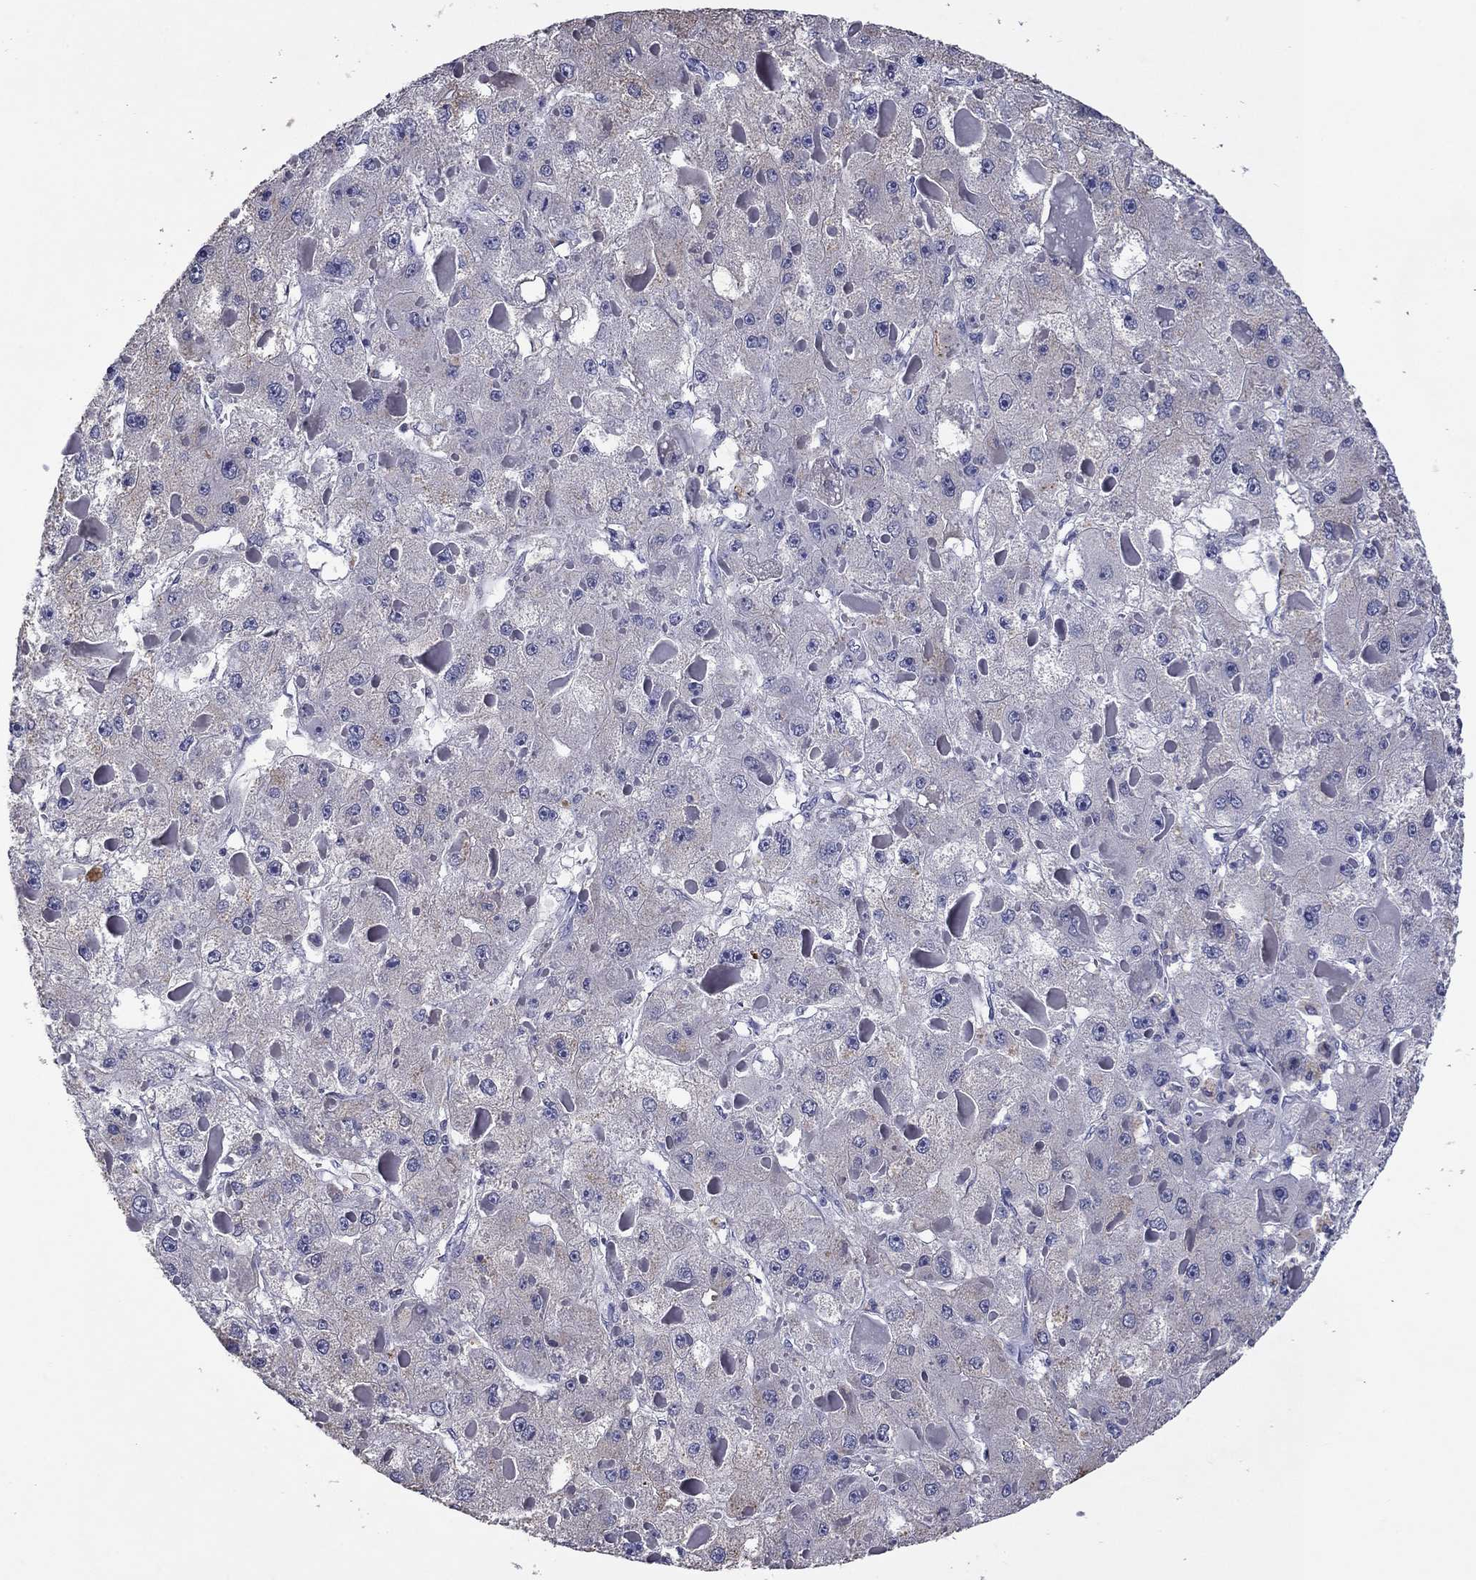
{"staining": {"intensity": "negative", "quantity": "none", "location": "none"}, "tissue": "liver cancer", "cell_type": "Tumor cells", "image_type": "cancer", "snomed": [{"axis": "morphology", "description": "Carcinoma, Hepatocellular, NOS"}, {"axis": "topography", "description": "Liver"}], "caption": "Immunohistochemistry (IHC) histopathology image of human liver hepatocellular carcinoma stained for a protein (brown), which exhibits no expression in tumor cells.", "gene": "CFAP119", "patient": {"sex": "female", "age": 73}}